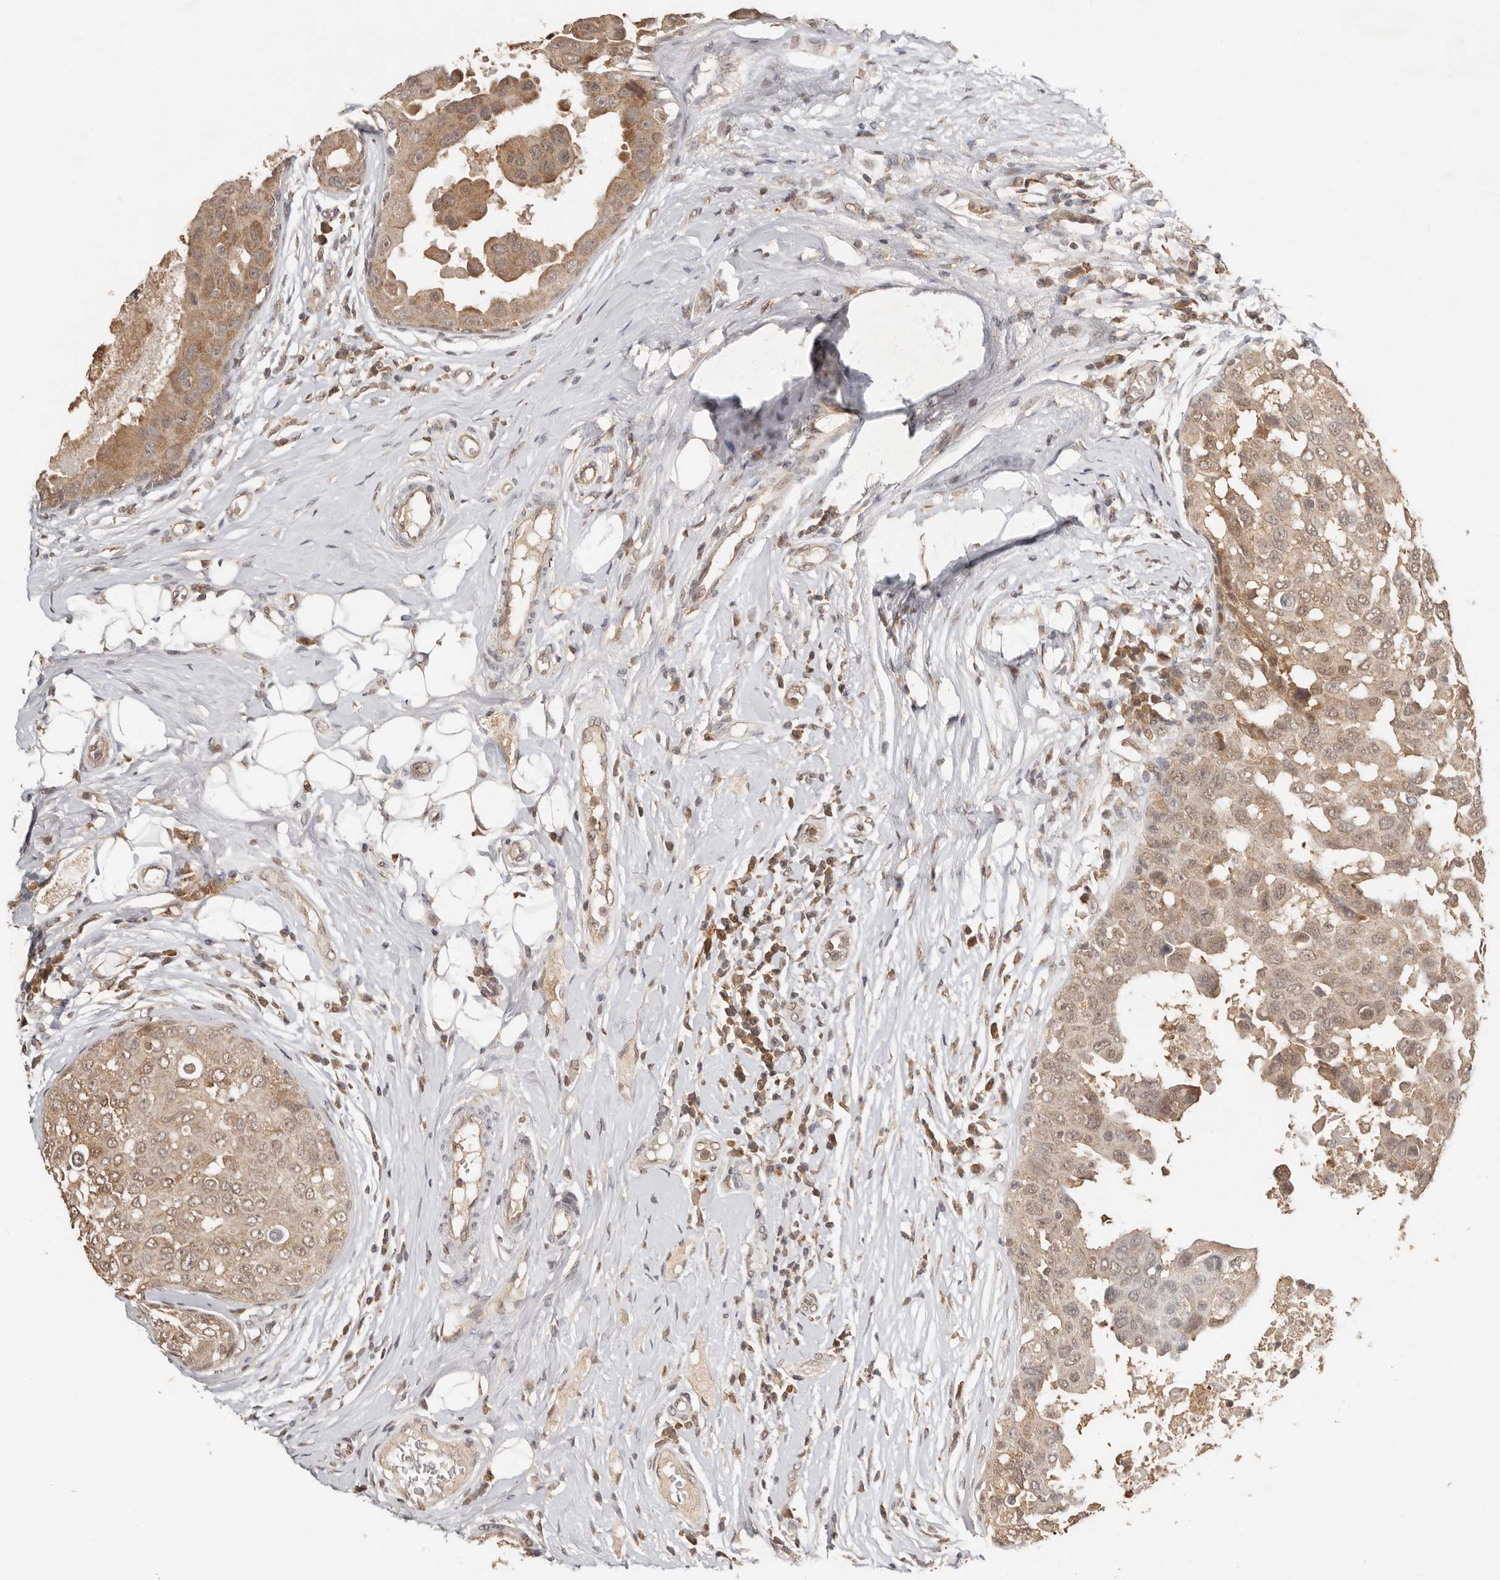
{"staining": {"intensity": "moderate", "quantity": ">75%", "location": "cytoplasmic/membranous,nuclear"}, "tissue": "breast cancer", "cell_type": "Tumor cells", "image_type": "cancer", "snomed": [{"axis": "morphology", "description": "Duct carcinoma"}, {"axis": "topography", "description": "Breast"}], "caption": "IHC staining of breast cancer (invasive ductal carcinoma), which displays medium levels of moderate cytoplasmic/membranous and nuclear expression in approximately >75% of tumor cells indicating moderate cytoplasmic/membranous and nuclear protein expression. The staining was performed using DAB (brown) for protein detection and nuclei were counterstained in hematoxylin (blue).", "gene": "SEC14L1", "patient": {"sex": "female", "age": 27}}